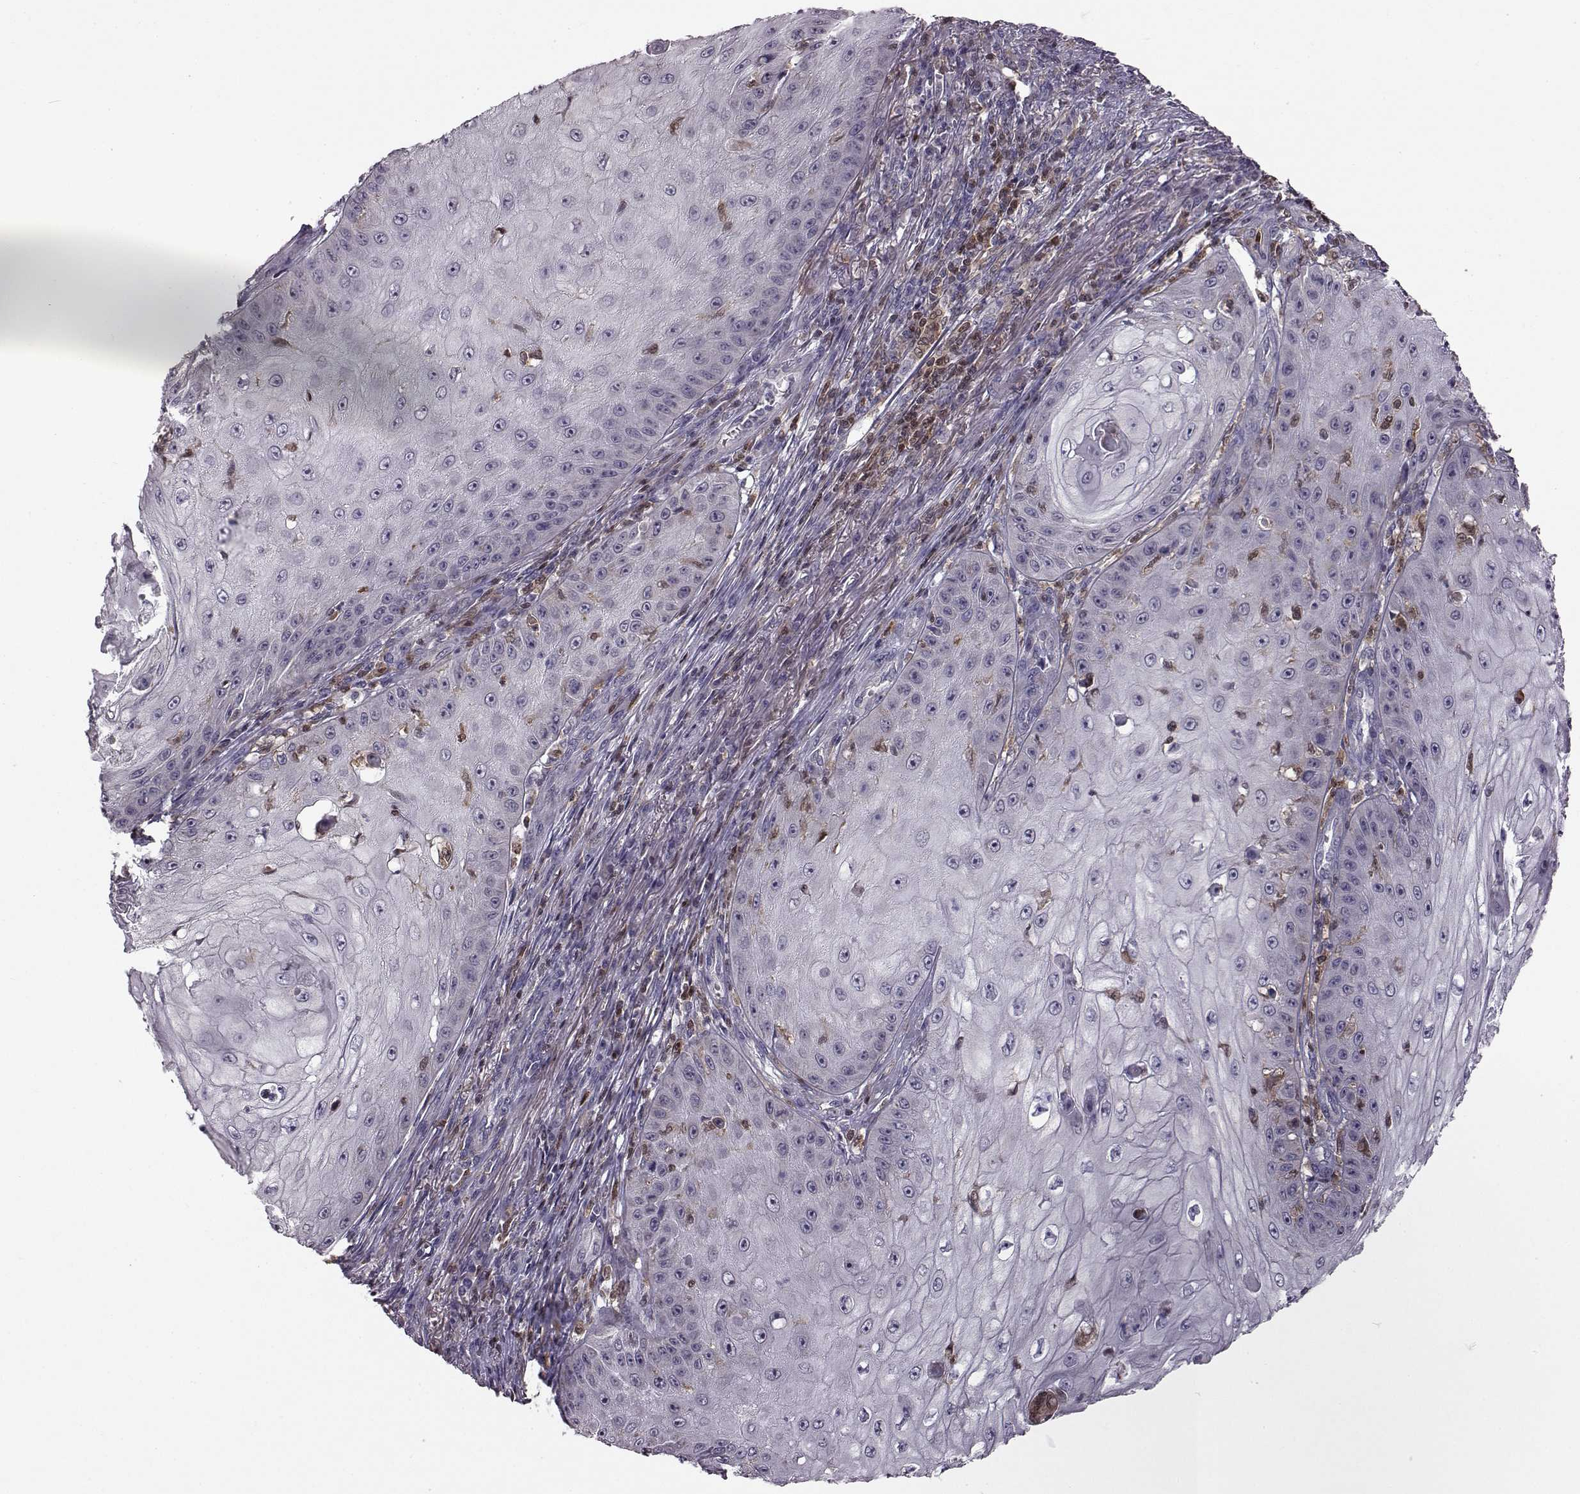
{"staining": {"intensity": "negative", "quantity": "none", "location": "none"}, "tissue": "skin cancer", "cell_type": "Tumor cells", "image_type": "cancer", "snomed": [{"axis": "morphology", "description": "Squamous cell carcinoma, NOS"}, {"axis": "topography", "description": "Skin"}], "caption": "Skin cancer was stained to show a protein in brown. There is no significant expression in tumor cells.", "gene": "DOK2", "patient": {"sex": "male", "age": 70}}